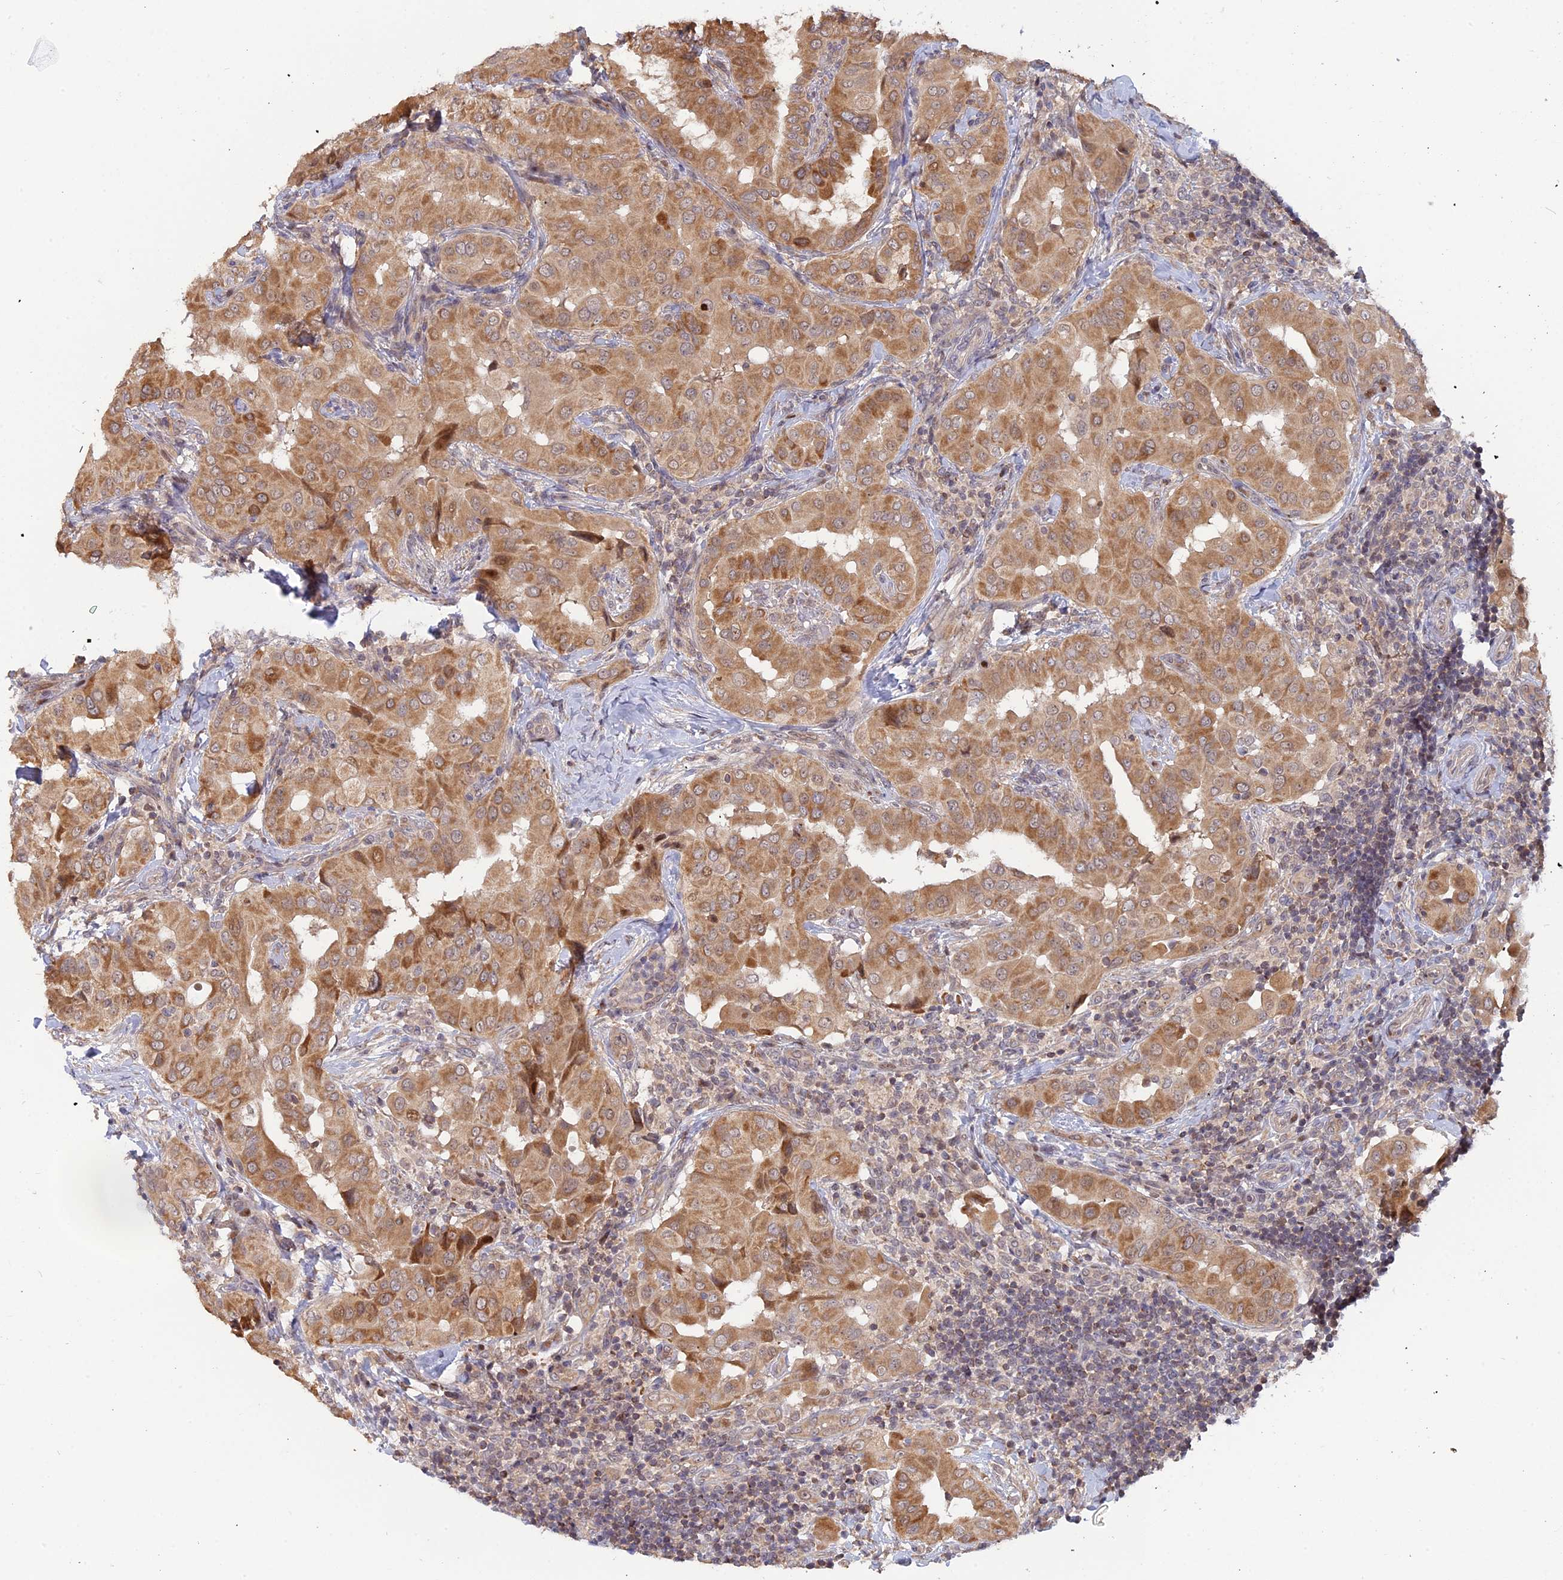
{"staining": {"intensity": "moderate", "quantity": ">75%", "location": "cytoplasmic/membranous"}, "tissue": "thyroid cancer", "cell_type": "Tumor cells", "image_type": "cancer", "snomed": [{"axis": "morphology", "description": "Papillary adenocarcinoma, NOS"}, {"axis": "topography", "description": "Thyroid gland"}], "caption": "The micrograph reveals immunohistochemical staining of papillary adenocarcinoma (thyroid). There is moderate cytoplasmic/membranous positivity is identified in approximately >75% of tumor cells. (DAB = brown stain, brightfield microscopy at high magnification).", "gene": "GSKIP", "patient": {"sex": "male", "age": 33}}